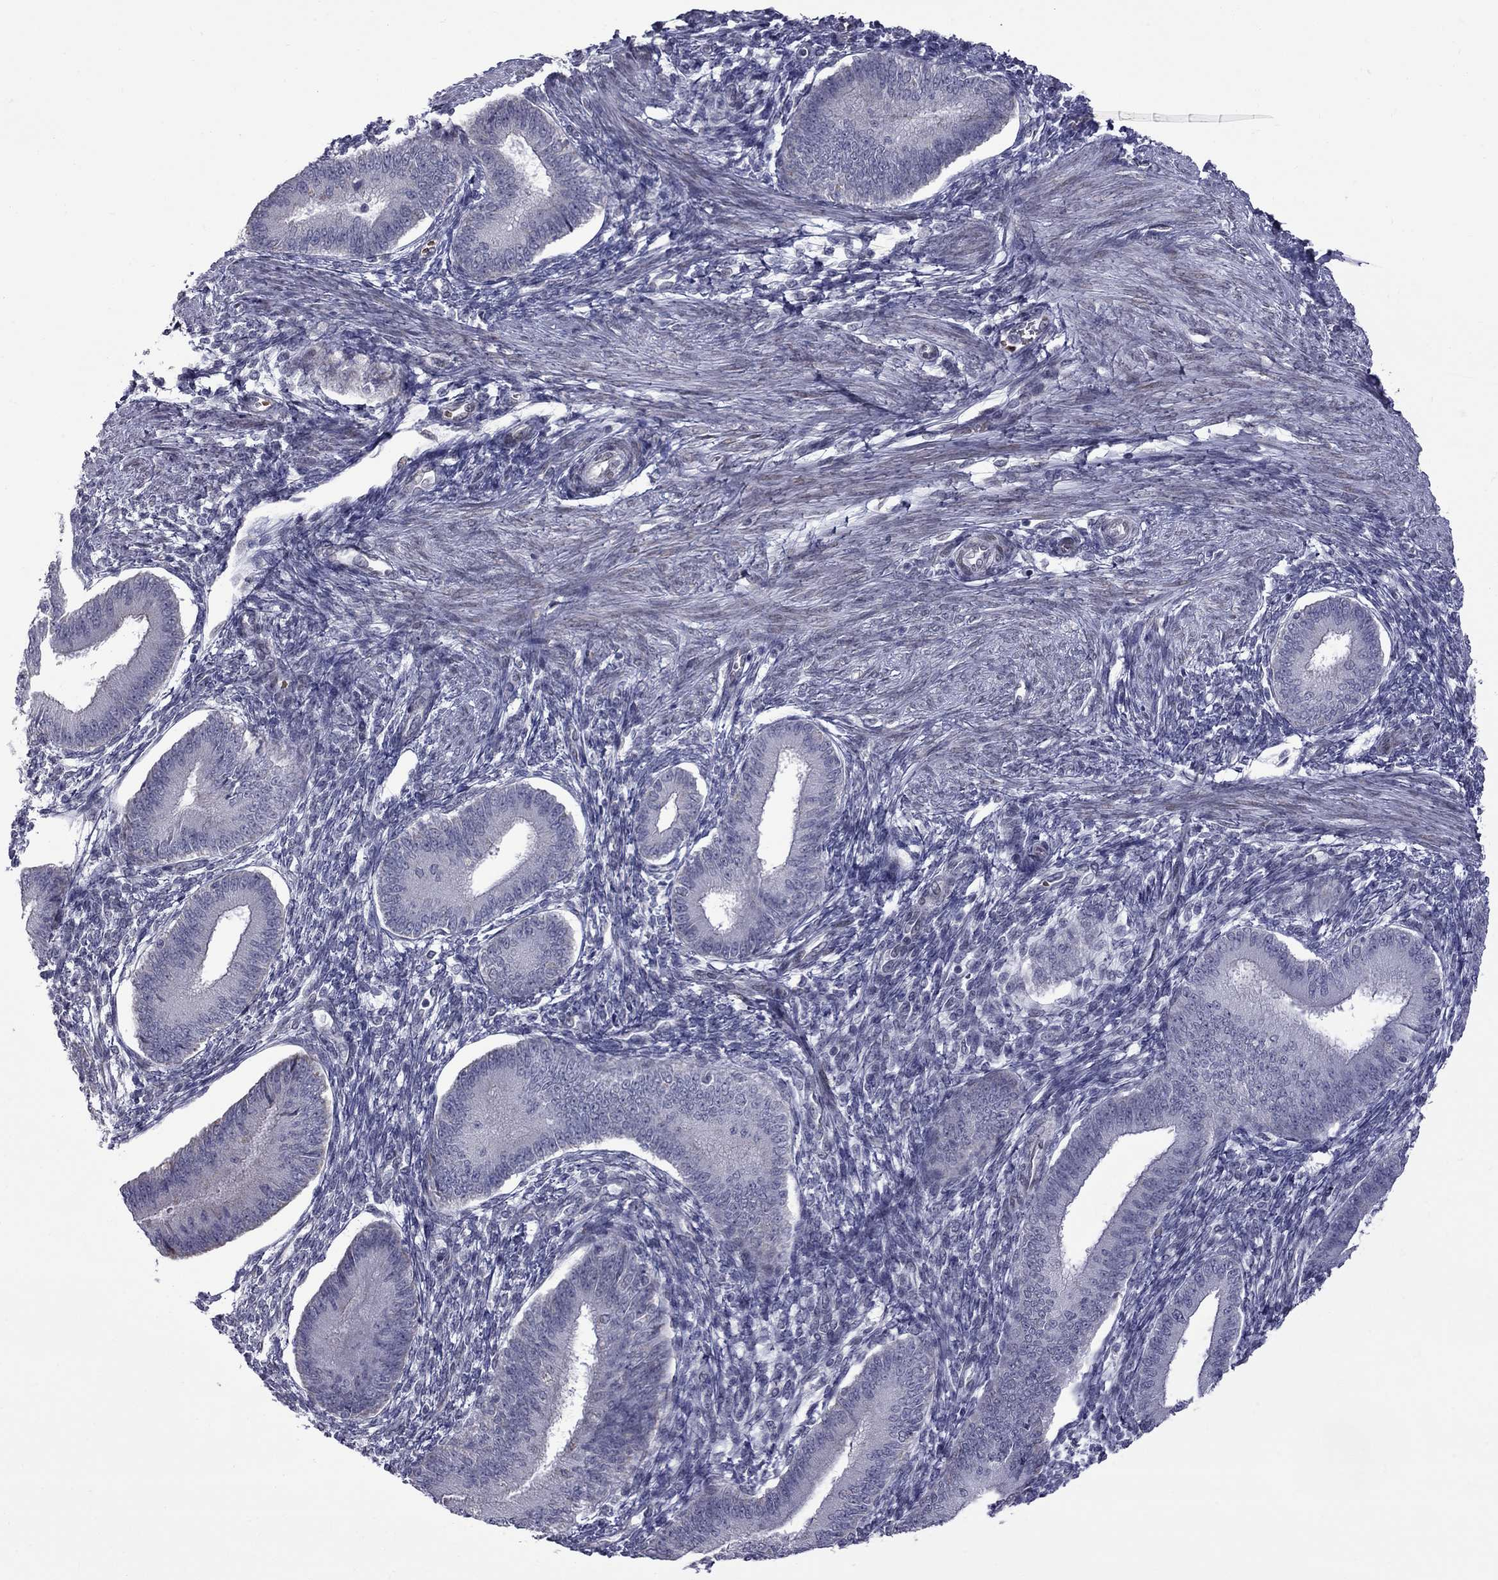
{"staining": {"intensity": "negative", "quantity": "none", "location": "none"}, "tissue": "endometrium", "cell_type": "Cells in endometrial stroma", "image_type": "normal", "snomed": [{"axis": "morphology", "description": "Normal tissue, NOS"}, {"axis": "topography", "description": "Endometrium"}], "caption": "Immunohistochemistry (IHC) photomicrograph of unremarkable human endometrium stained for a protein (brown), which exhibits no expression in cells in endometrial stroma. (DAB (3,3'-diaminobenzidine) IHC, high magnification).", "gene": "CLTCL1", "patient": {"sex": "female", "age": 39}}